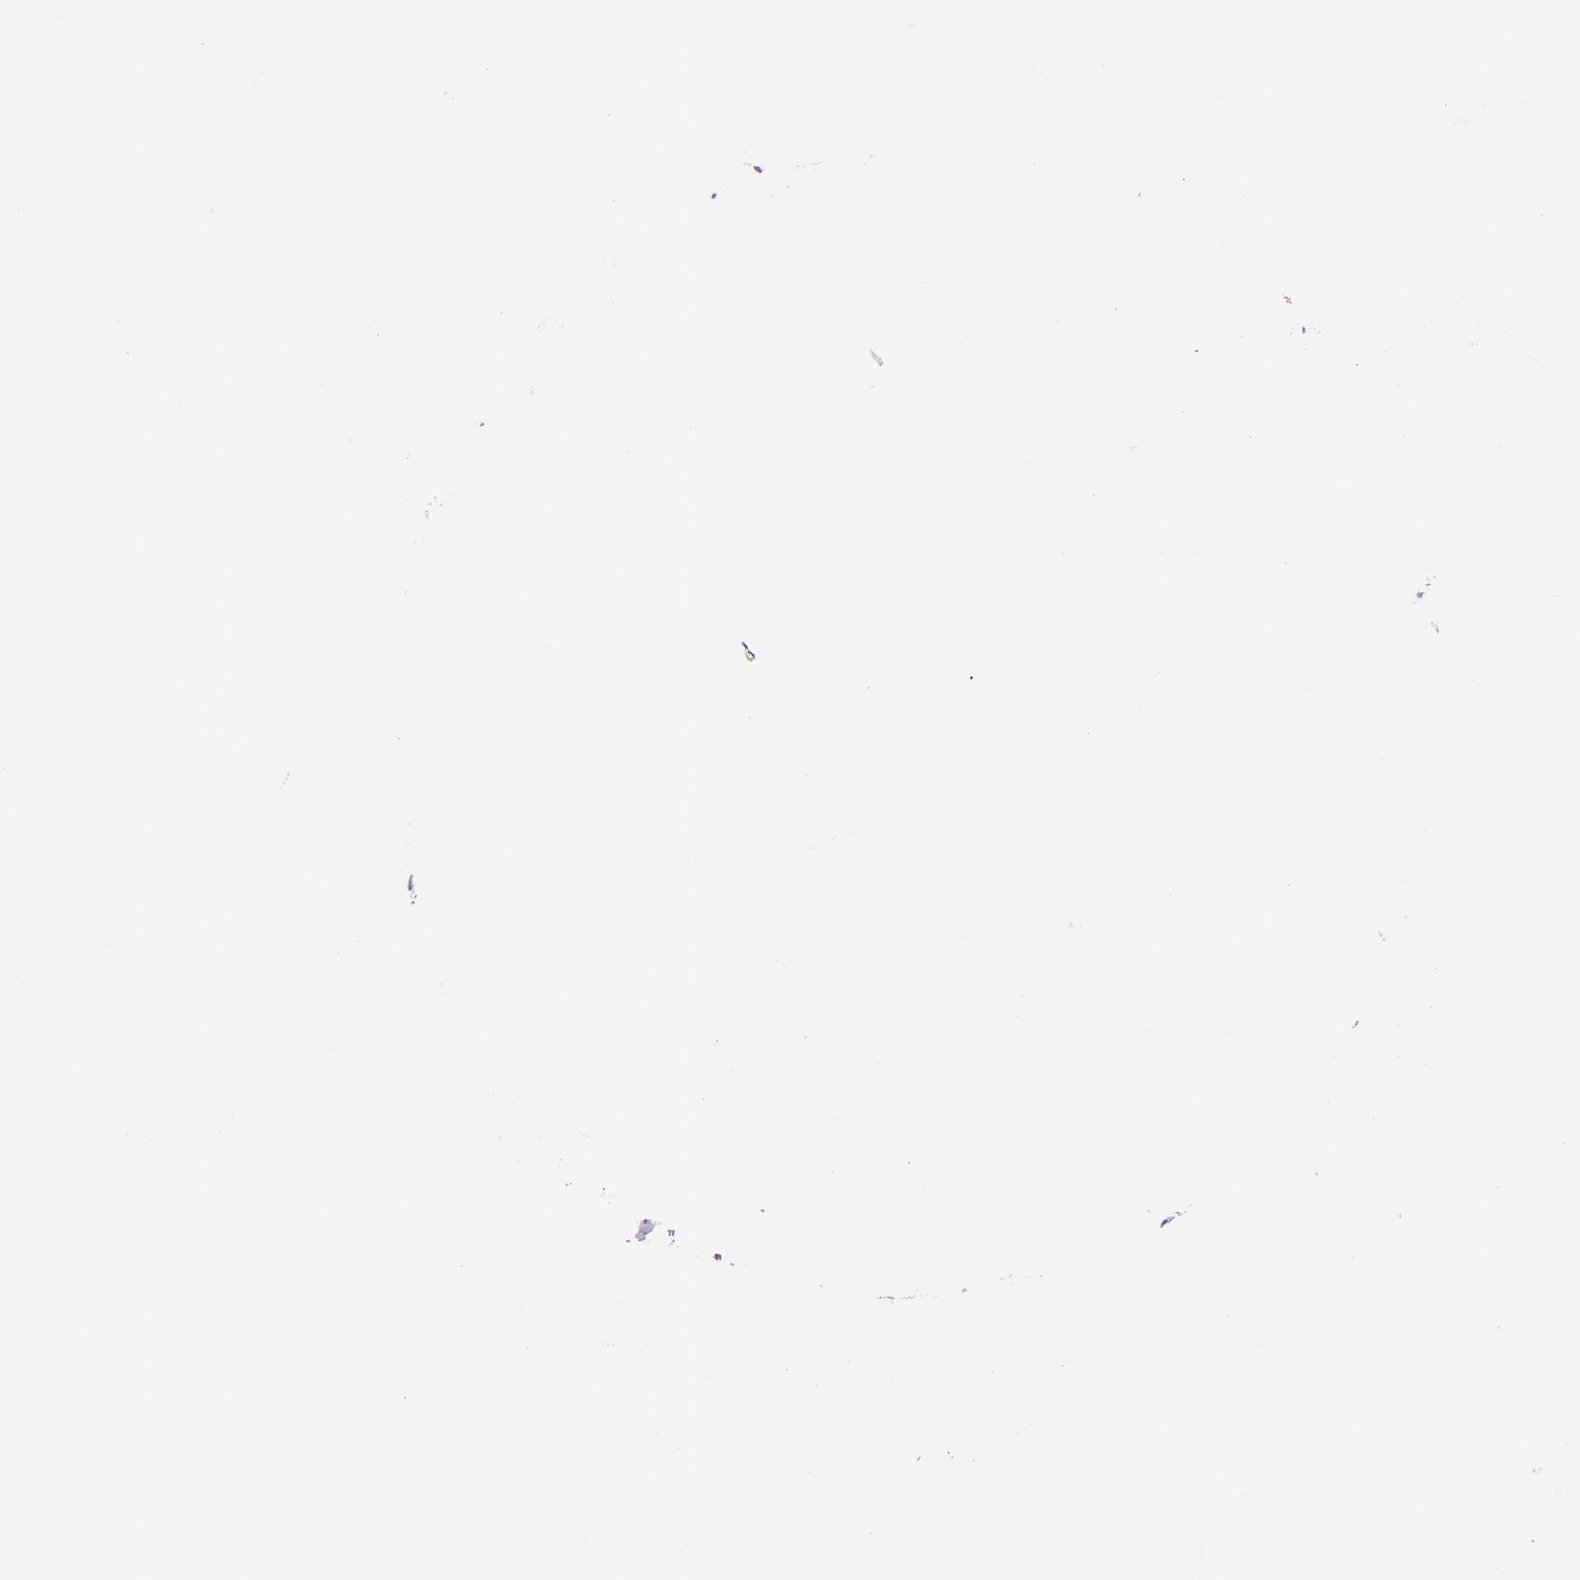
{"staining": {"intensity": "weak", "quantity": "<25%", "location": "cytoplasmic/membranous"}, "tissue": "pancreatic cancer", "cell_type": "Tumor cells", "image_type": "cancer", "snomed": [{"axis": "morphology", "description": "Adenocarcinoma, NOS"}, {"axis": "topography", "description": "Pancreas"}], "caption": "Photomicrograph shows no significant protein staining in tumor cells of adenocarcinoma (pancreatic).", "gene": "INA", "patient": {"sex": "female", "age": 70}}